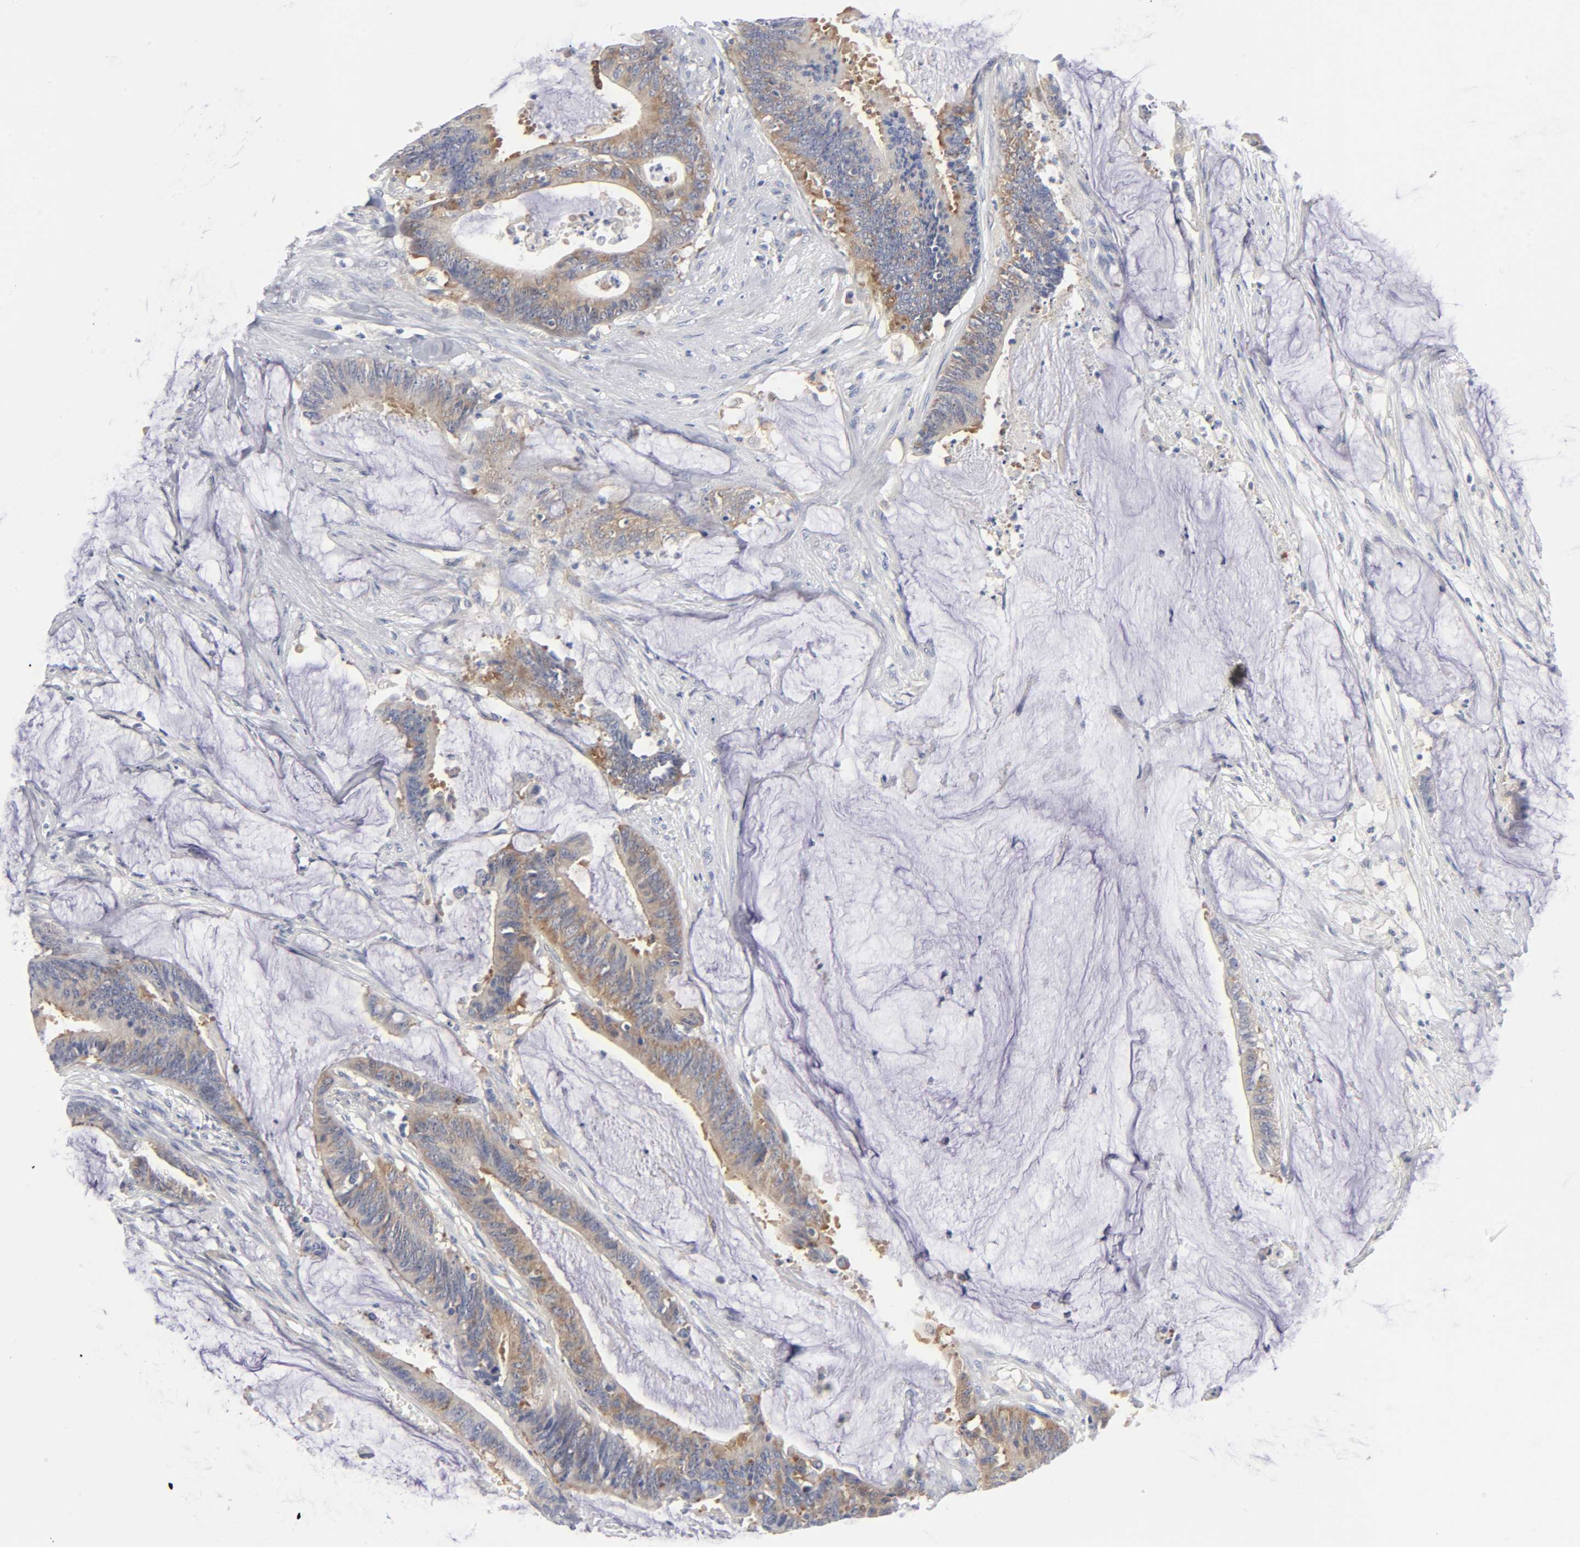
{"staining": {"intensity": "moderate", "quantity": ">75%", "location": "cytoplasmic/membranous"}, "tissue": "colorectal cancer", "cell_type": "Tumor cells", "image_type": "cancer", "snomed": [{"axis": "morphology", "description": "Adenocarcinoma, NOS"}, {"axis": "topography", "description": "Rectum"}], "caption": "Immunohistochemical staining of human colorectal cancer (adenocarcinoma) shows moderate cytoplasmic/membranous protein expression in about >75% of tumor cells.", "gene": "CD86", "patient": {"sex": "female", "age": 66}}